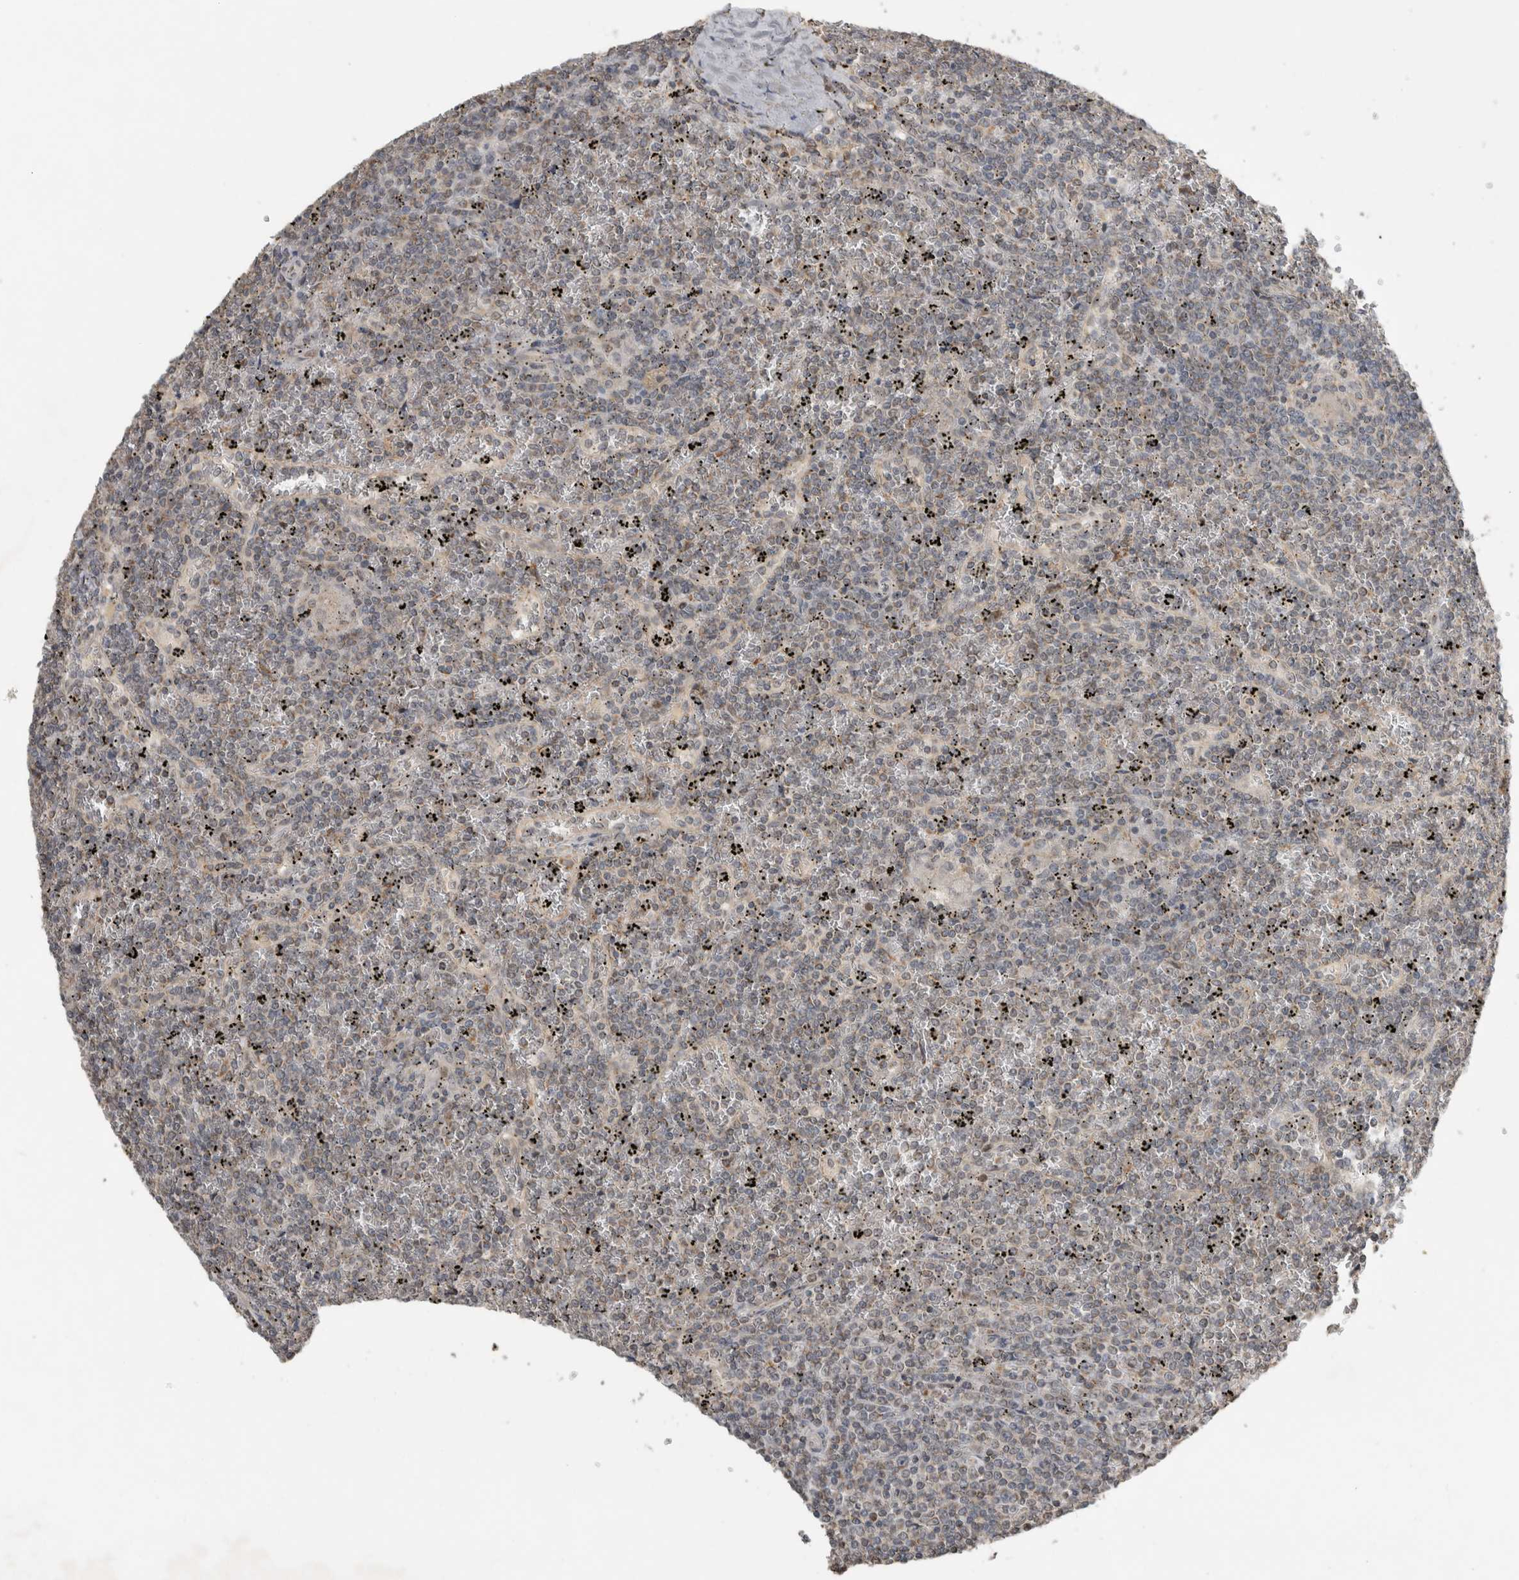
{"staining": {"intensity": "negative", "quantity": "none", "location": "none"}, "tissue": "lymphoma", "cell_type": "Tumor cells", "image_type": "cancer", "snomed": [{"axis": "morphology", "description": "Malignant lymphoma, non-Hodgkin's type, Low grade"}, {"axis": "topography", "description": "Spleen"}], "caption": "Immunohistochemical staining of human malignant lymphoma, non-Hodgkin's type (low-grade) demonstrates no significant positivity in tumor cells.", "gene": "KCNIP1", "patient": {"sex": "female", "age": 19}}